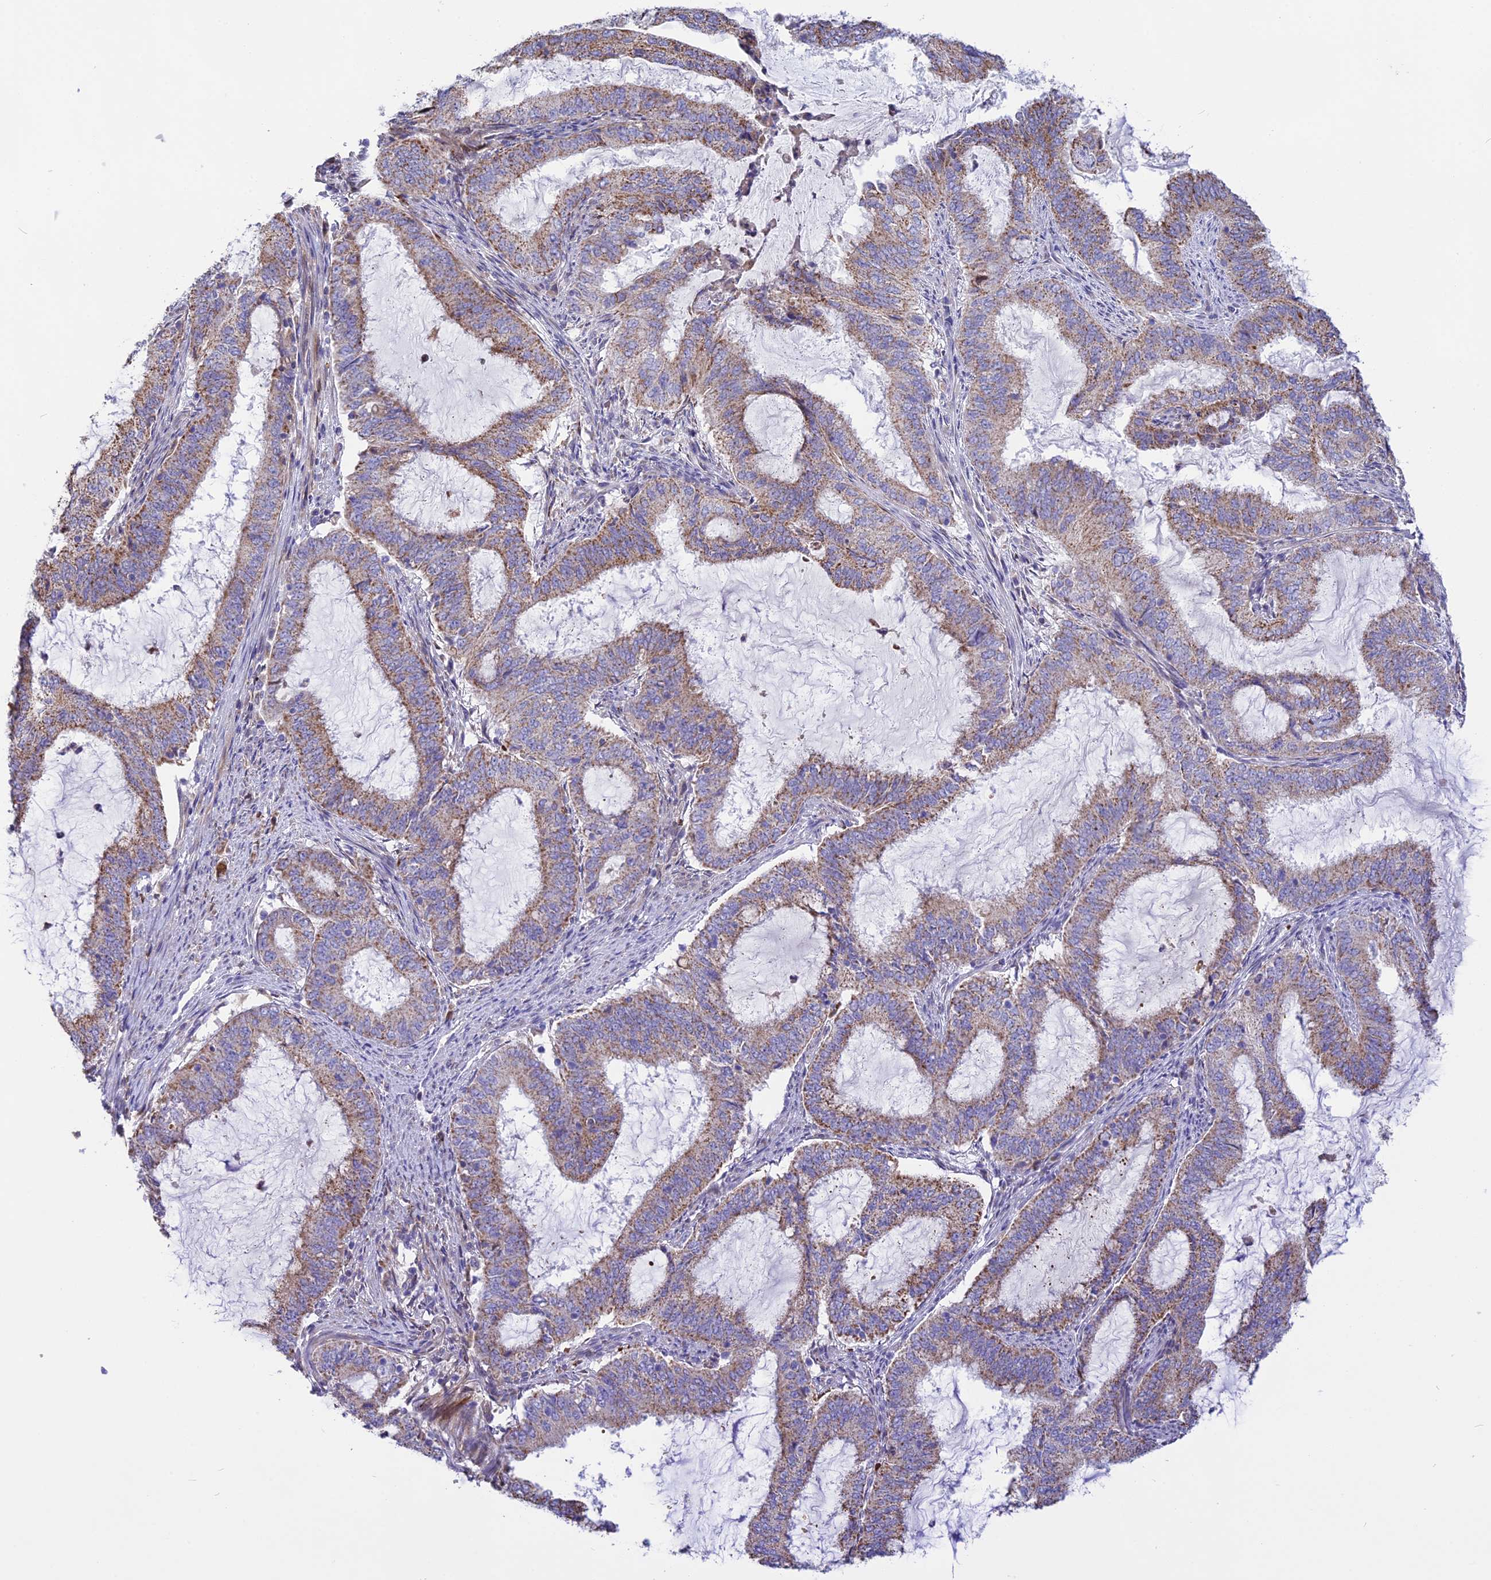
{"staining": {"intensity": "moderate", "quantity": "25%-75%", "location": "cytoplasmic/membranous"}, "tissue": "endometrial cancer", "cell_type": "Tumor cells", "image_type": "cancer", "snomed": [{"axis": "morphology", "description": "Adenocarcinoma, NOS"}, {"axis": "topography", "description": "Endometrium"}], "caption": "Endometrial cancer tissue shows moderate cytoplasmic/membranous positivity in approximately 25%-75% of tumor cells Ihc stains the protein in brown and the nuclei are stained blue.", "gene": "DOC2B", "patient": {"sex": "female", "age": 51}}